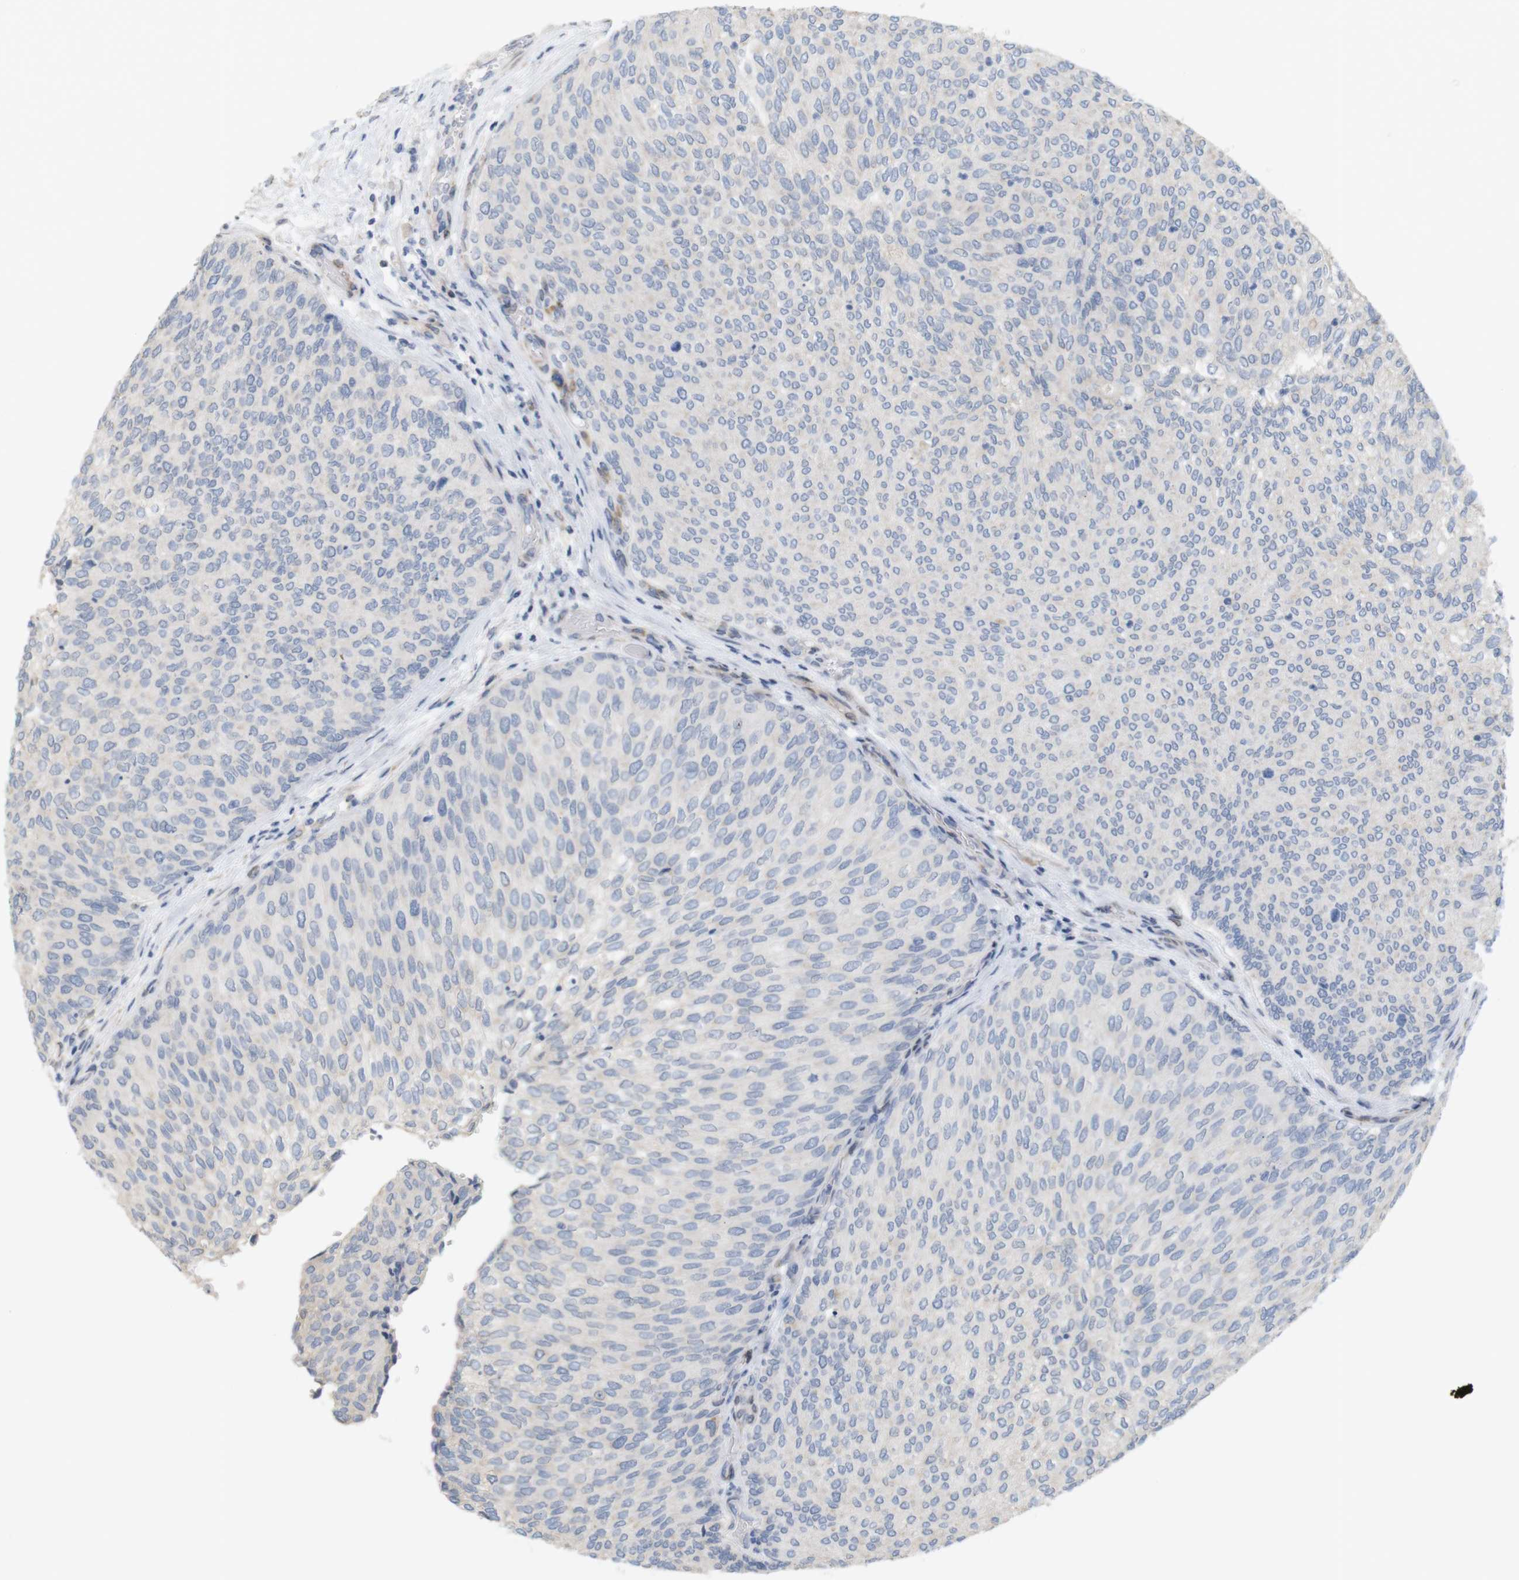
{"staining": {"intensity": "negative", "quantity": "none", "location": "none"}, "tissue": "urothelial cancer", "cell_type": "Tumor cells", "image_type": "cancer", "snomed": [{"axis": "morphology", "description": "Urothelial carcinoma, Low grade"}, {"axis": "topography", "description": "Urinary bladder"}], "caption": "This is an IHC photomicrograph of human urothelial cancer. There is no positivity in tumor cells.", "gene": "ITPR1", "patient": {"sex": "female", "age": 79}}